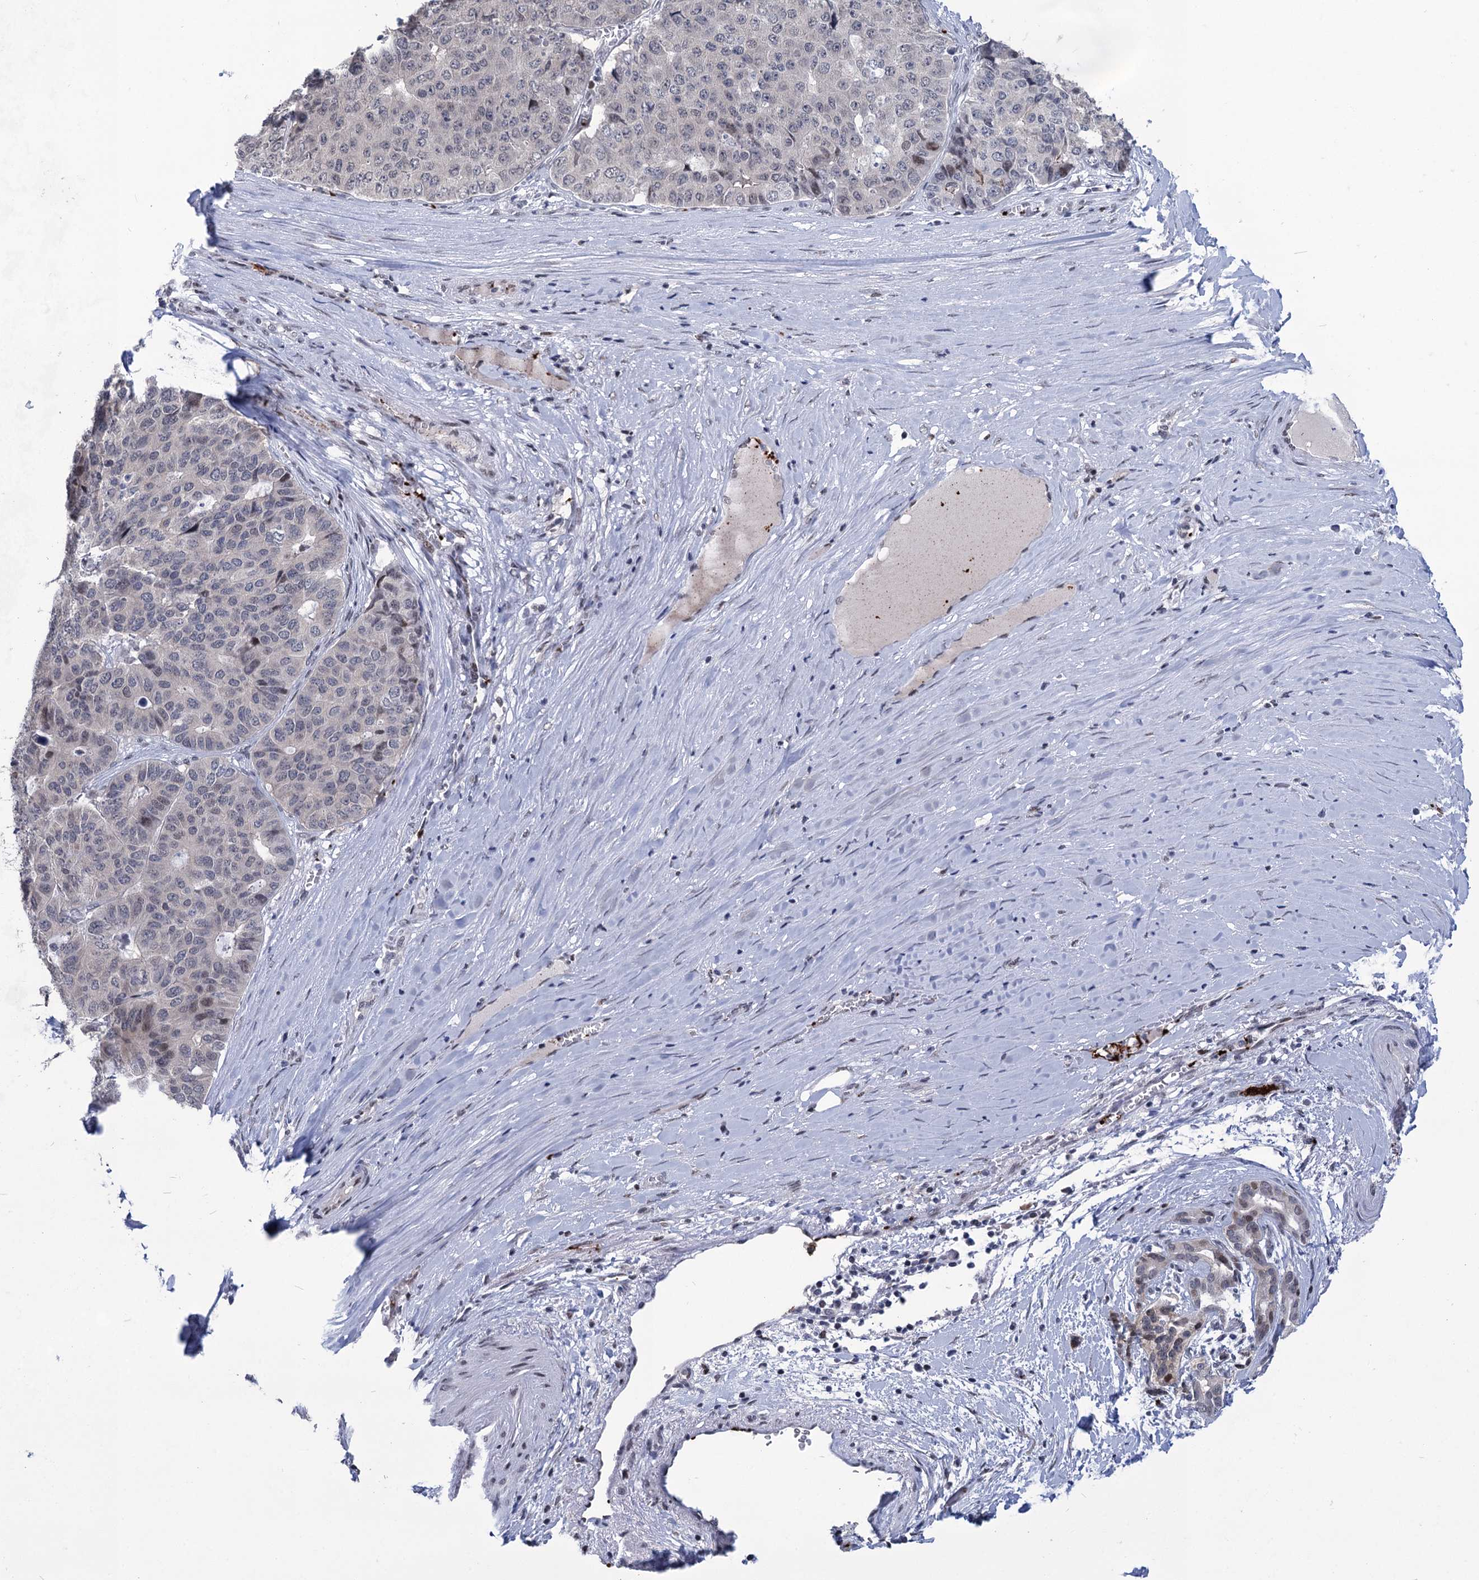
{"staining": {"intensity": "weak", "quantity": "<25%", "location": "nuclear"}, "tissue": "pancreatic cancer", "cell_type": "Tumor cells", "image_type": "cancer", "snomed": [{"axis": "morphology", "description": "Adenocarcinoma, NOS"}, {"axis": "topography", "description": "Pancreas"}], "caption": "Histopathology image shows no significant protein positivity in tumor cells of pancreatic adenocarcinoma. The staining is performed using DAB brown chromogen with nuclei counter-stained in using hematoxylin.", "gene": "MON2", "patient": {"sex": "male", "age": 50}}